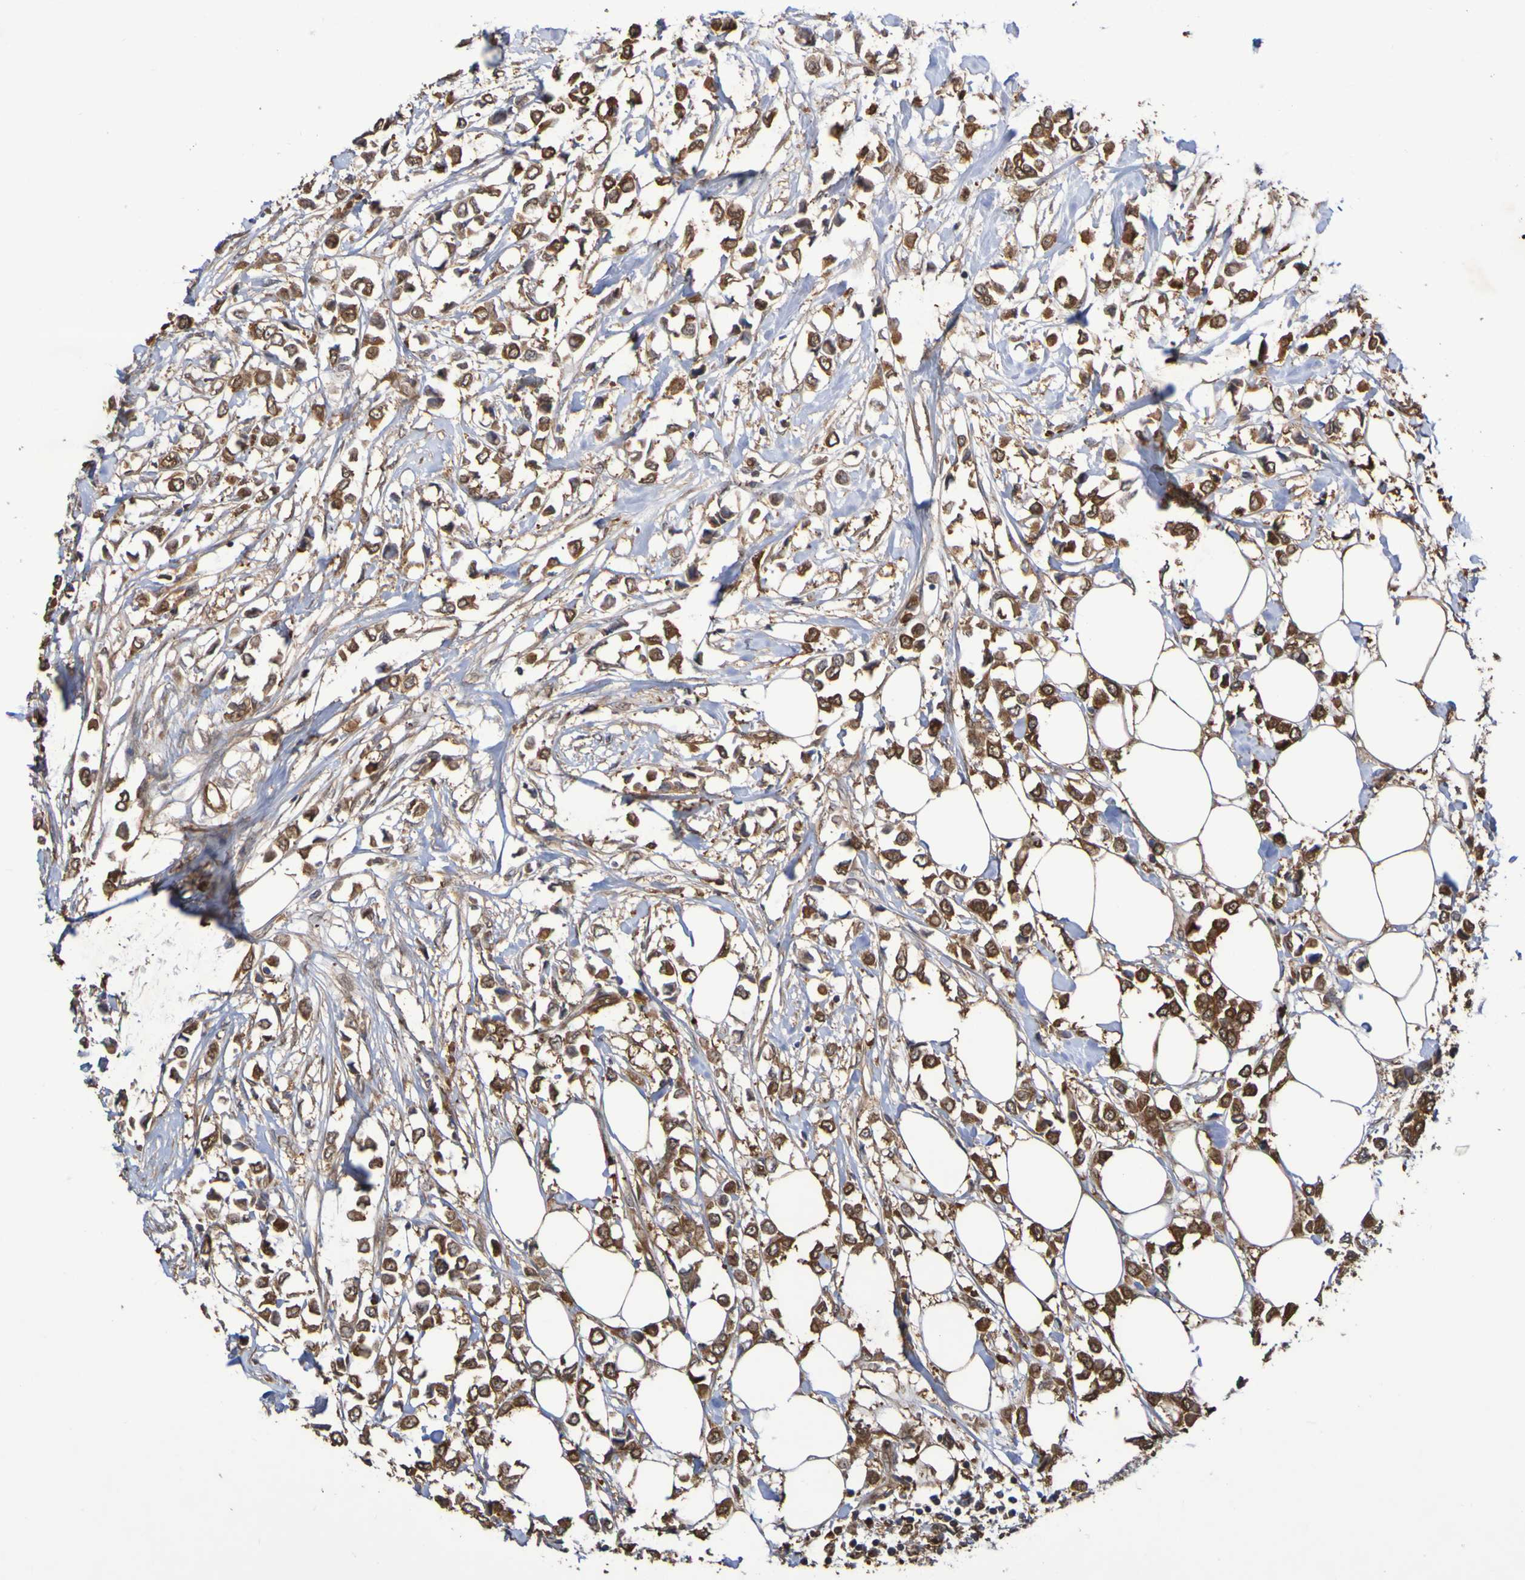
{"staining": {"intensity": "strong", "quantity": ">75%", "location": "cytoplasmic/membranous"}, "tissue": "breast cancer", "cell_type": "Tumor cells", "image_type": "cancer", "snomed": [{"axis": "morphology", "description": "Lobular carcinoma"}, {"axis": "topography", "description": "Breast"}], "caption": "Immunohistochemistry (IHC) (DAB (3,3'-diaminobenzidine)) staining of breast cancer (lobular carcinoma) reveals strong cytoplasmic/membranous protein staining in approximately >75% of tumor cells. (Stains: DAB in brown, nuclei in blue, Microscopy: brightfield microscopy at high magnification).", "gene": "SERPINB6", "patient": {"sex": "female", "age": 51}}